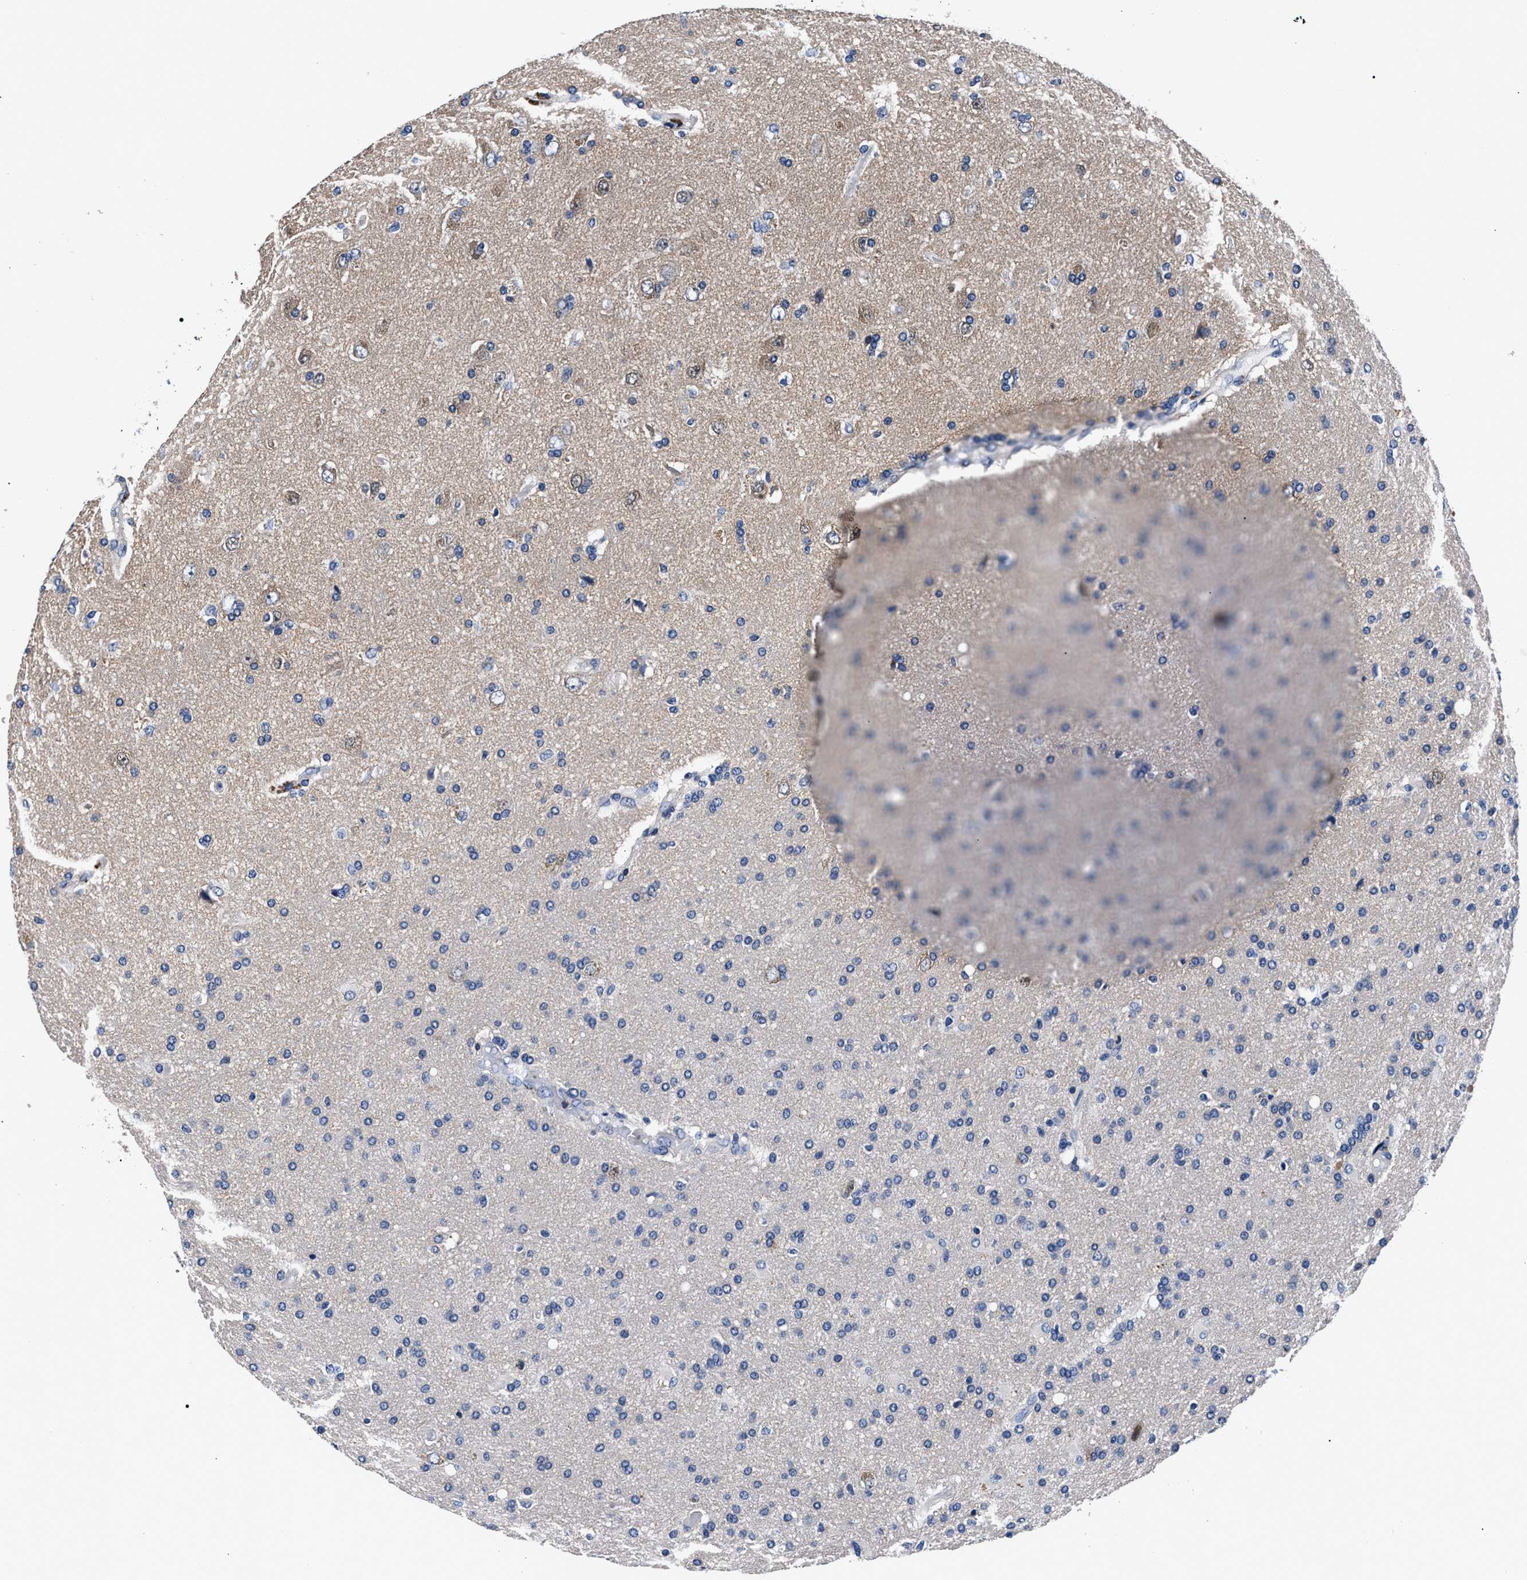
{"staining": {"intensity": "weak", "quantity": "<25%", "location": "cytoplasmic/membranous"}, "tissue": "glioma", "cell_type": "Tumor cells", "image_type": "cancer", "snomed": [{"axis": "morphology", "description": "Glioma, malignant, High grade"}, {"axis": "topography", "description": "Brain"}], "caption": "The histopathology image exhibits no staining of tumor cells in glioma.", "gene": "PHF24", "patient": {"sex": "male", "age": 72}}